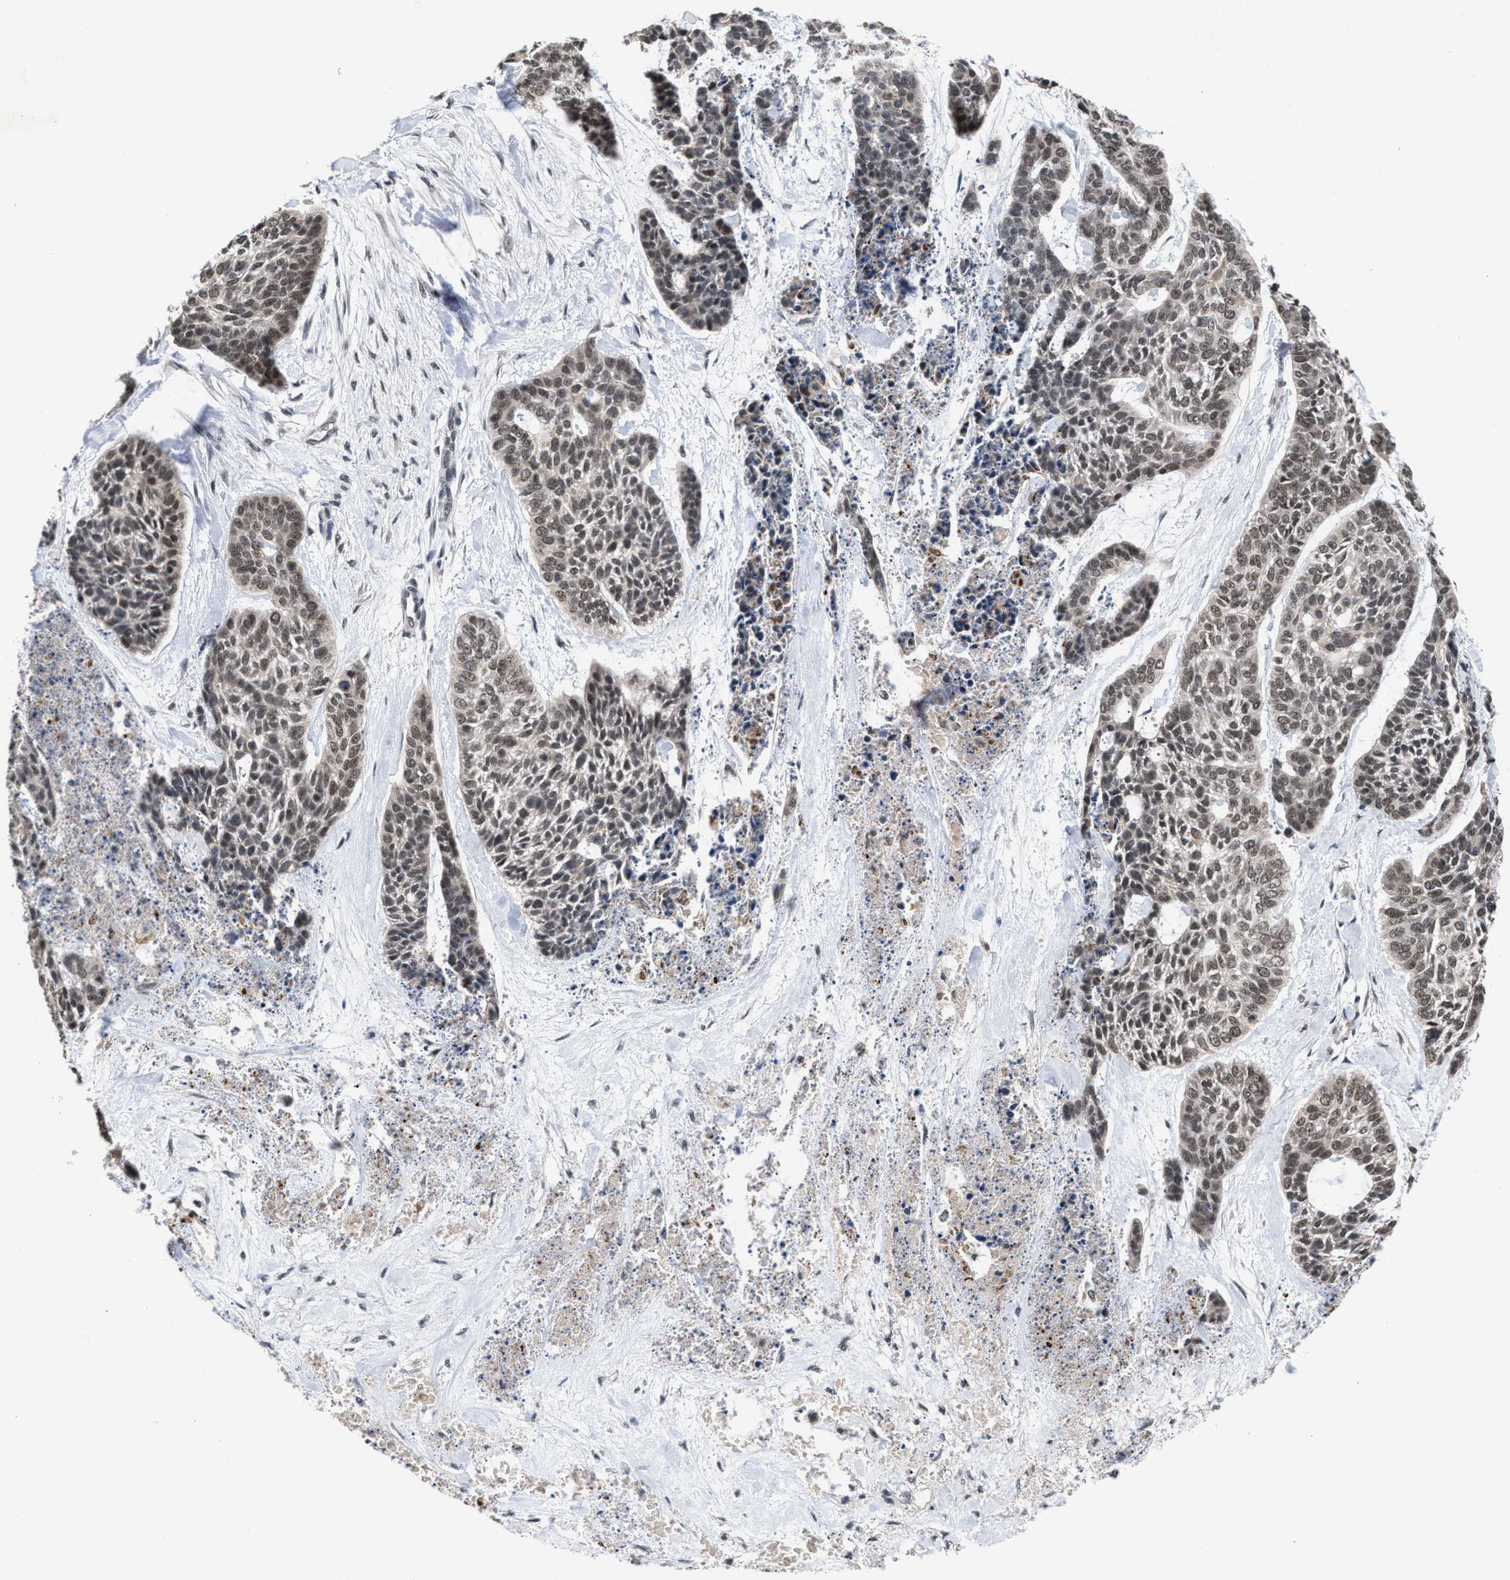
{"staining": {"intensity": "weak", "quantity": ">75%", "location": "nuclear"}, "tissue": "skin cancer", "cell_type": "Tumor cells", "image_type": "cancer", "snomed": [{"axis": "morphology", "description": "Basal cell carcinoma"}, {"axis": "topography", "description": "Skin"}], "caption": "Human skin basal cell carcinoma stained with a brown dye demonstrates weak nuclear positive expression in approximately >75% of tumor cells.", "gene": "C9orf78", "patient": {"sex": "female", "age": 64}}